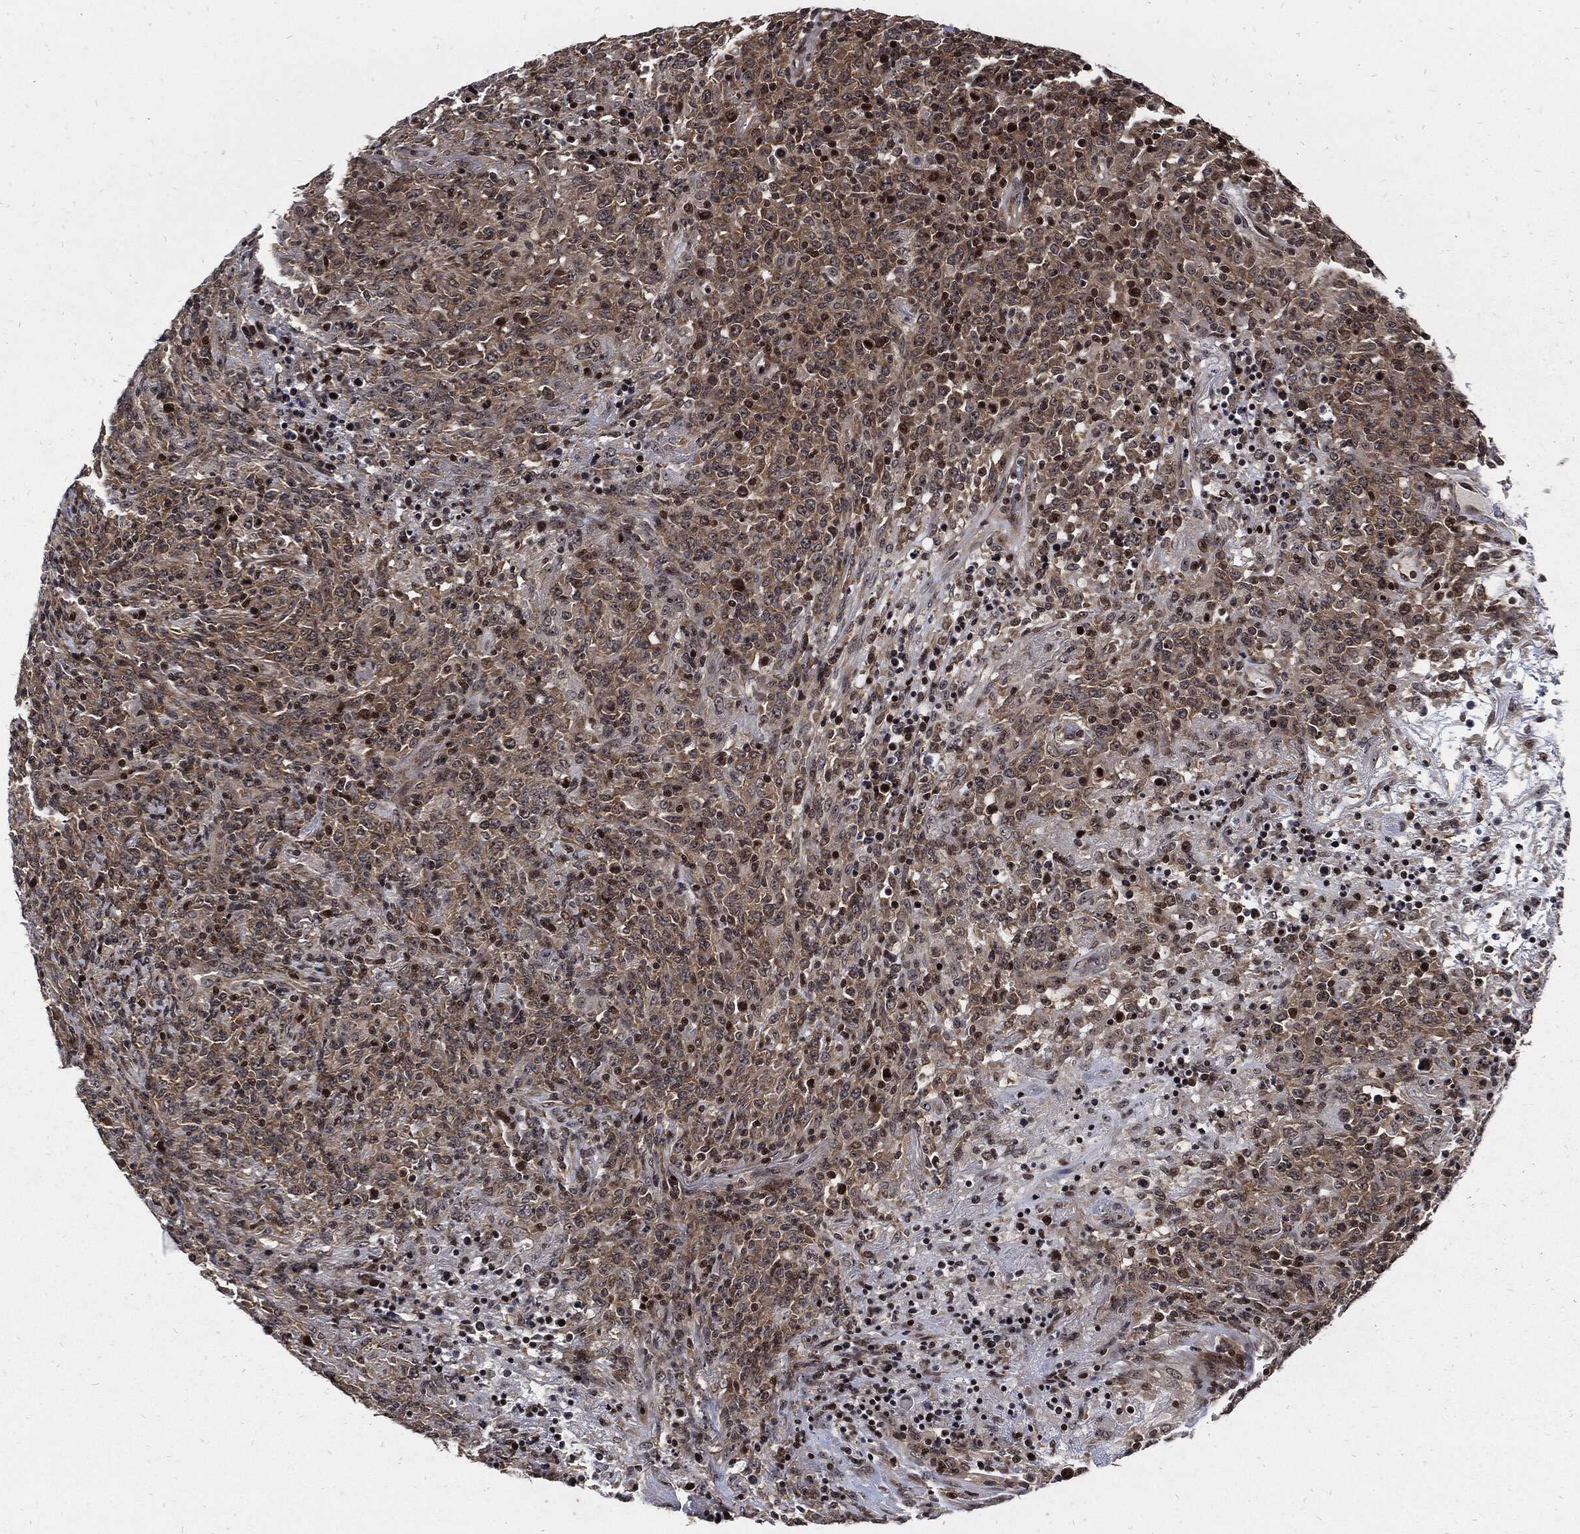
{"staining": {"intensity": "strong", "quantity": "<25%", "location": "nuclear"}, "tissue": "lymphoma", "cell_type": "Tumor cells", "image_type": "cancer", "snomed": [{"axis": "morphology", "description": "Malignant lymphoma, non-Hodgkin's type, High grade"}, {"axis": "topography", "description": "Lung"}], "caption": "Strong nuclear protein expression is identified in about <25% of tumor cells in high-grade malignant lymphoma, non-Hodgkin's type. (DAB IHC with brightfield microscopy, high magnification).", "gene": "ZNF775", "patient": {"sex": "male", "age": 79}}